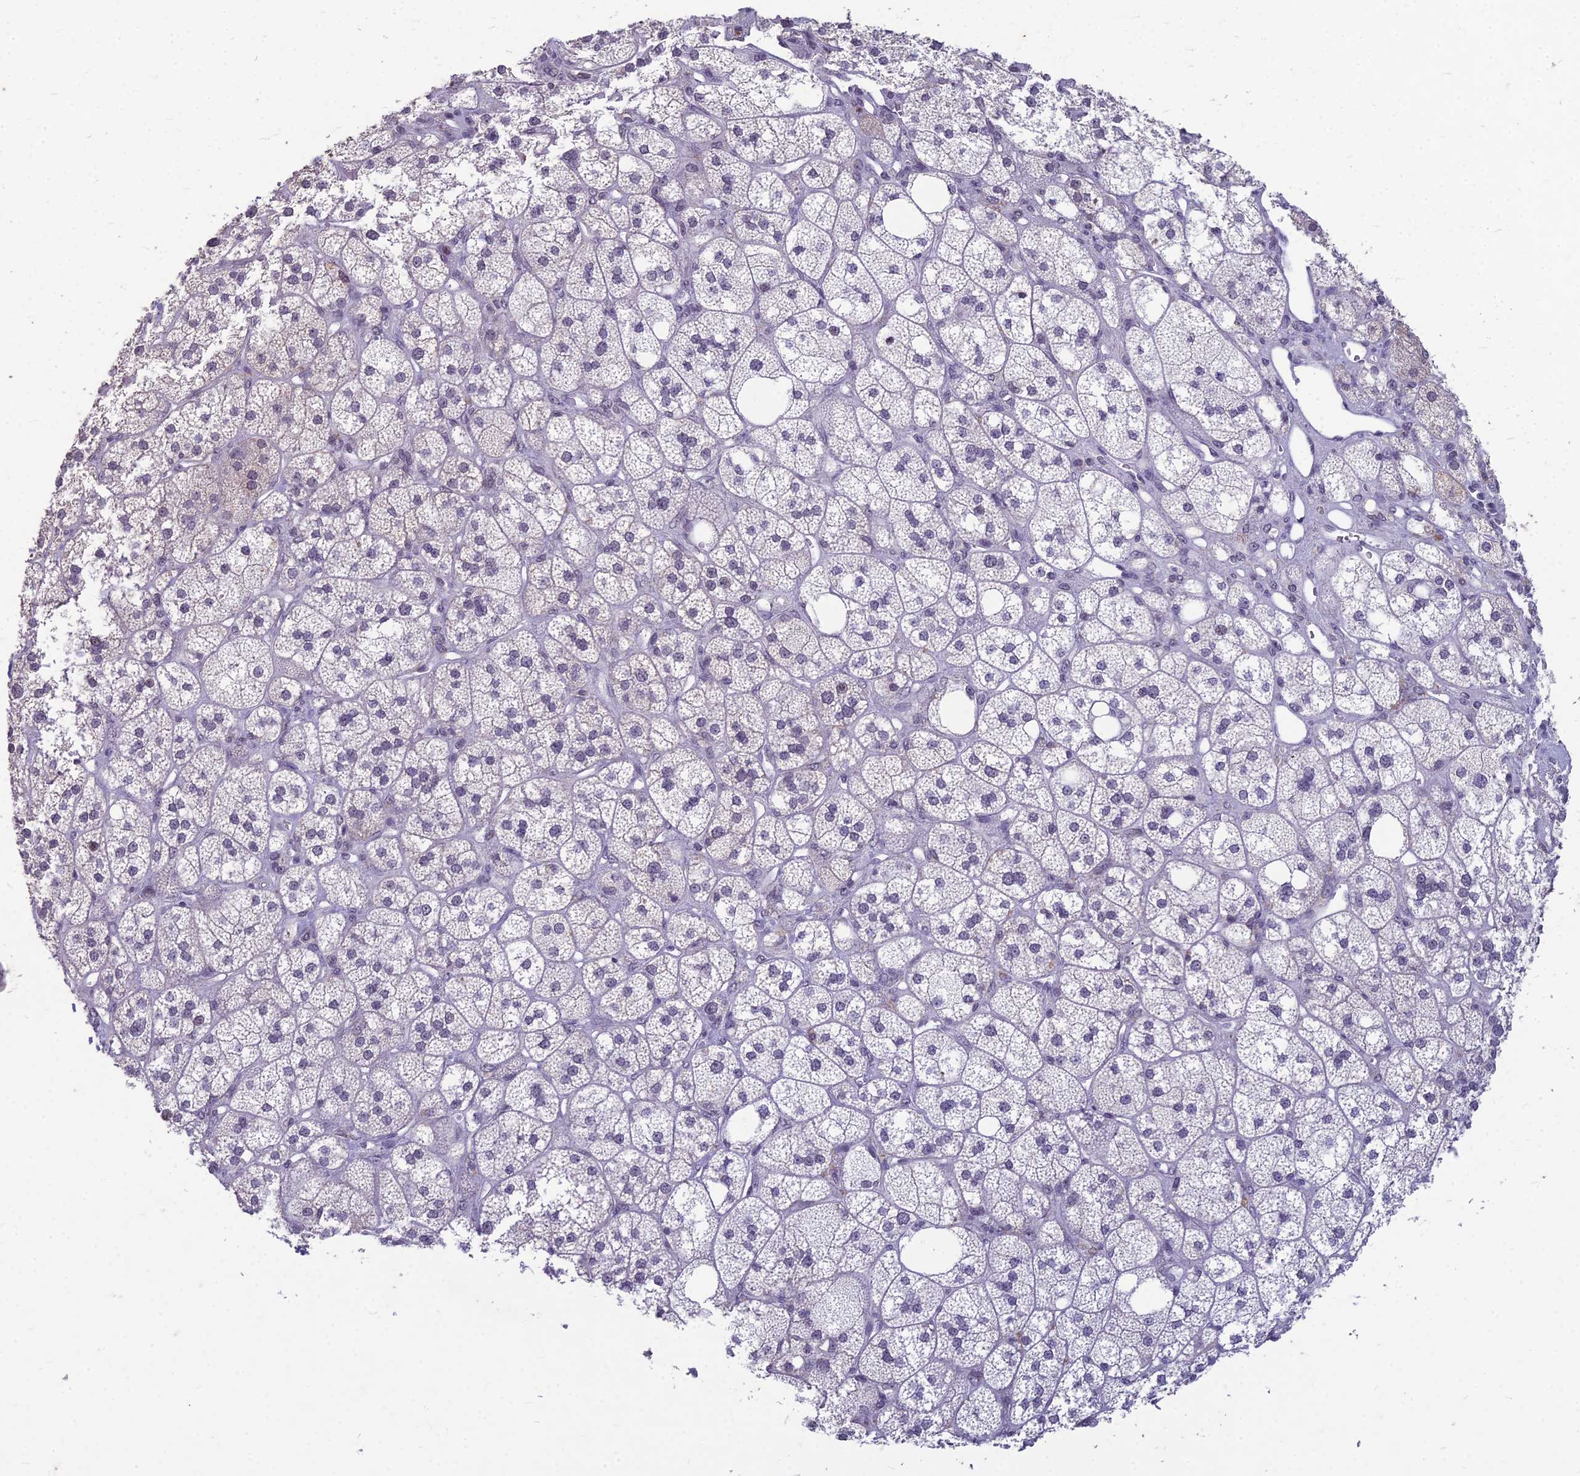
{"staining": {"intensity": "strong", "quantity": "<25%", "location": "nuclear"}, "tissue": "adrenal gland", "cell_type": "Glandular cells", "image_type": "normal", "snomed": [{"axis": "morphology", "description": "Normal tissue, NOS"}, {"axis": "topography", "description": "Adrenal gland"}], "caption": "Brown immunohistochemical staining in normal human adrenal gland demonstrates strong nuclear positivity in about <25% of glandular cells.", "gene": "KAT7", "patient": {"sex": "male", "age": 61}}